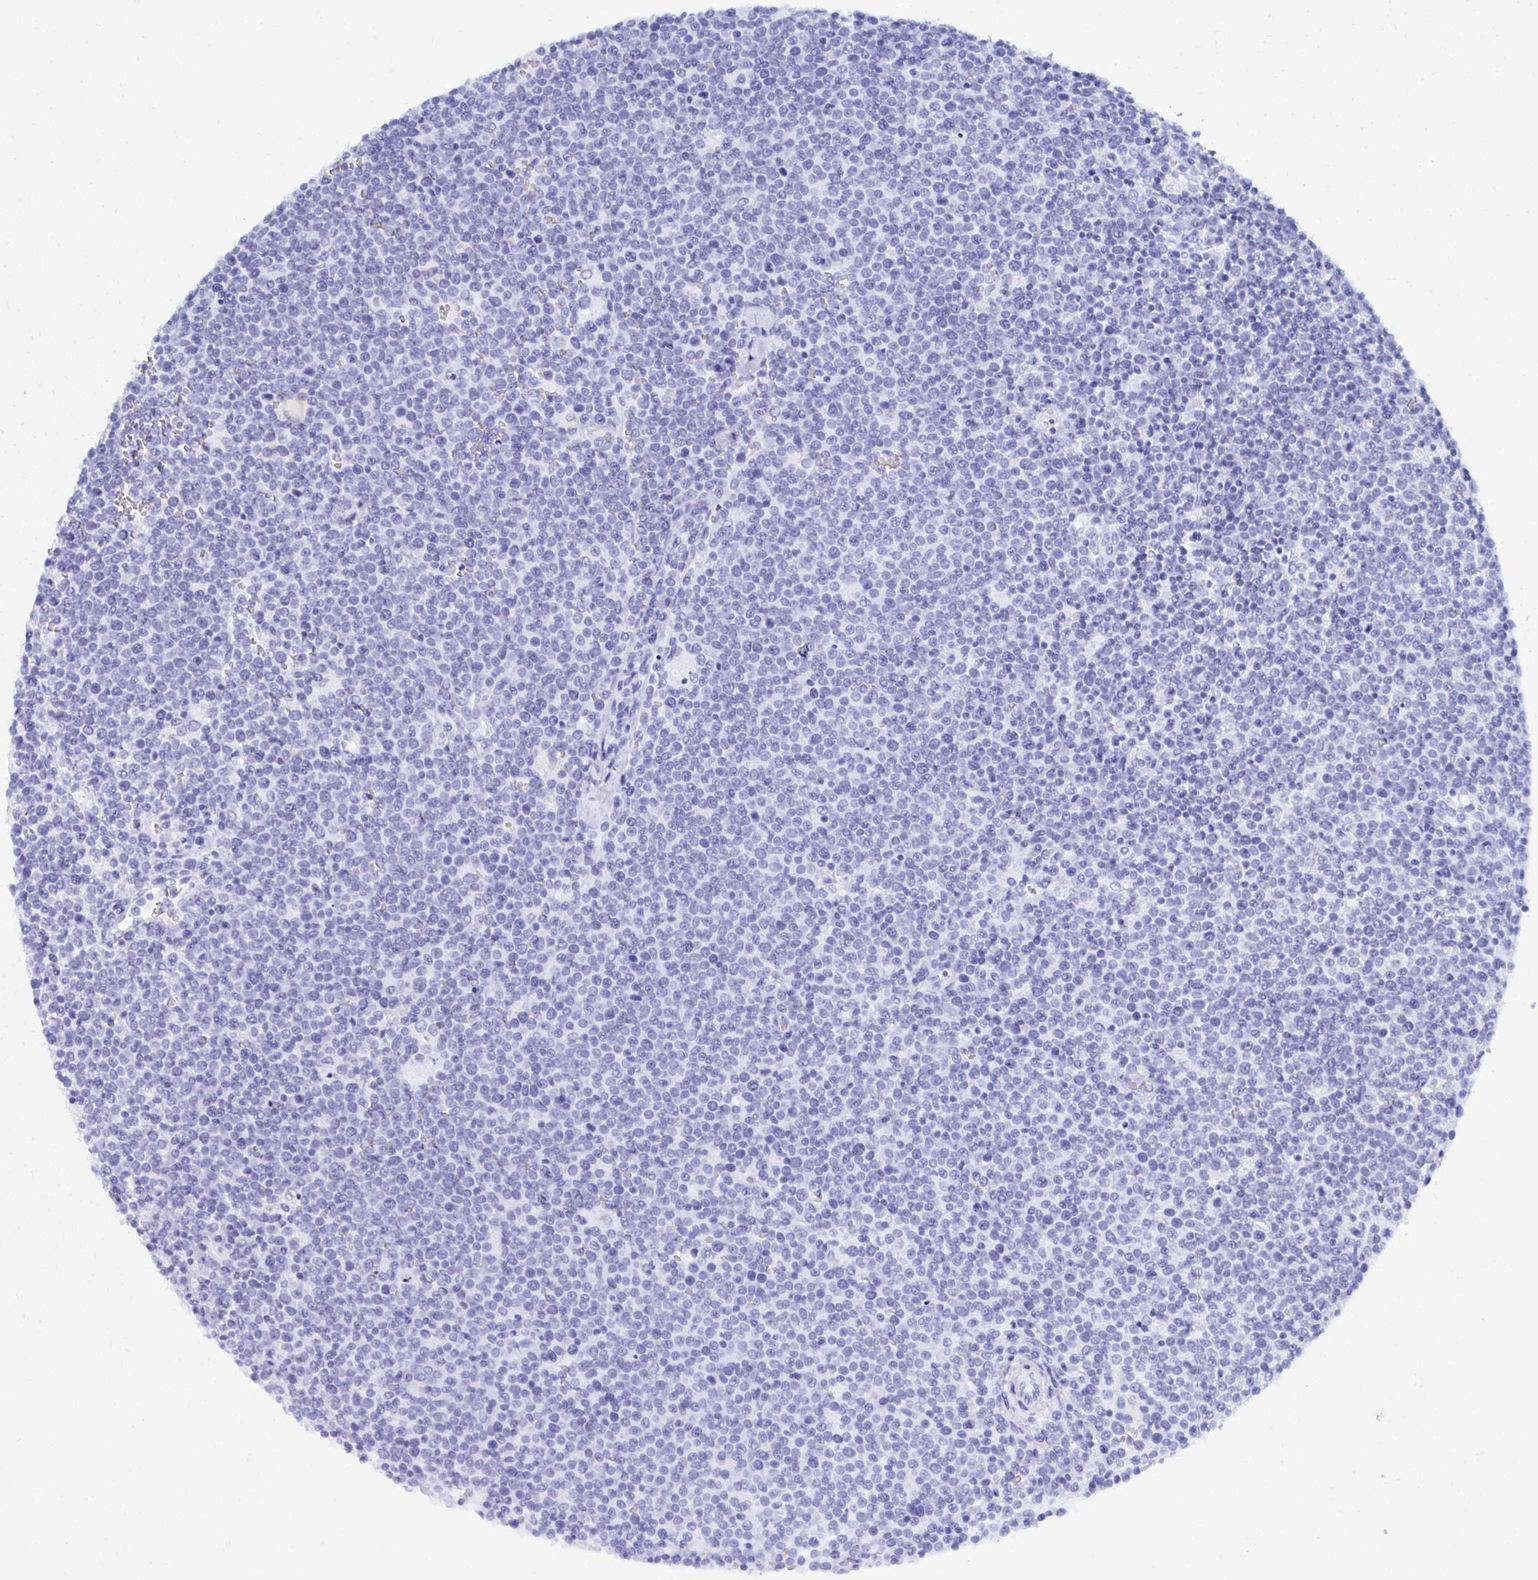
{"staining": {"intensity": "negative", "quantity": "none", "location": "none"}, "tissue": "lymphoma", "cell_type": "Tumor cells", "image_type": "cancer", "snomed": [{"axis": "morphology", "description": "Malignant lymphoma, non-Hodgkin's type, High grade"}, {"axis": "topography", "description": "Lymph node"}], "caption": "This image is of lymphoma stained with IHC to label a protein in brown with the nuclei are counter-stained blue. There is no expression in tumor cells.", "gene": "MROH2B", "patient": {"sex": "male", "age": 61}}